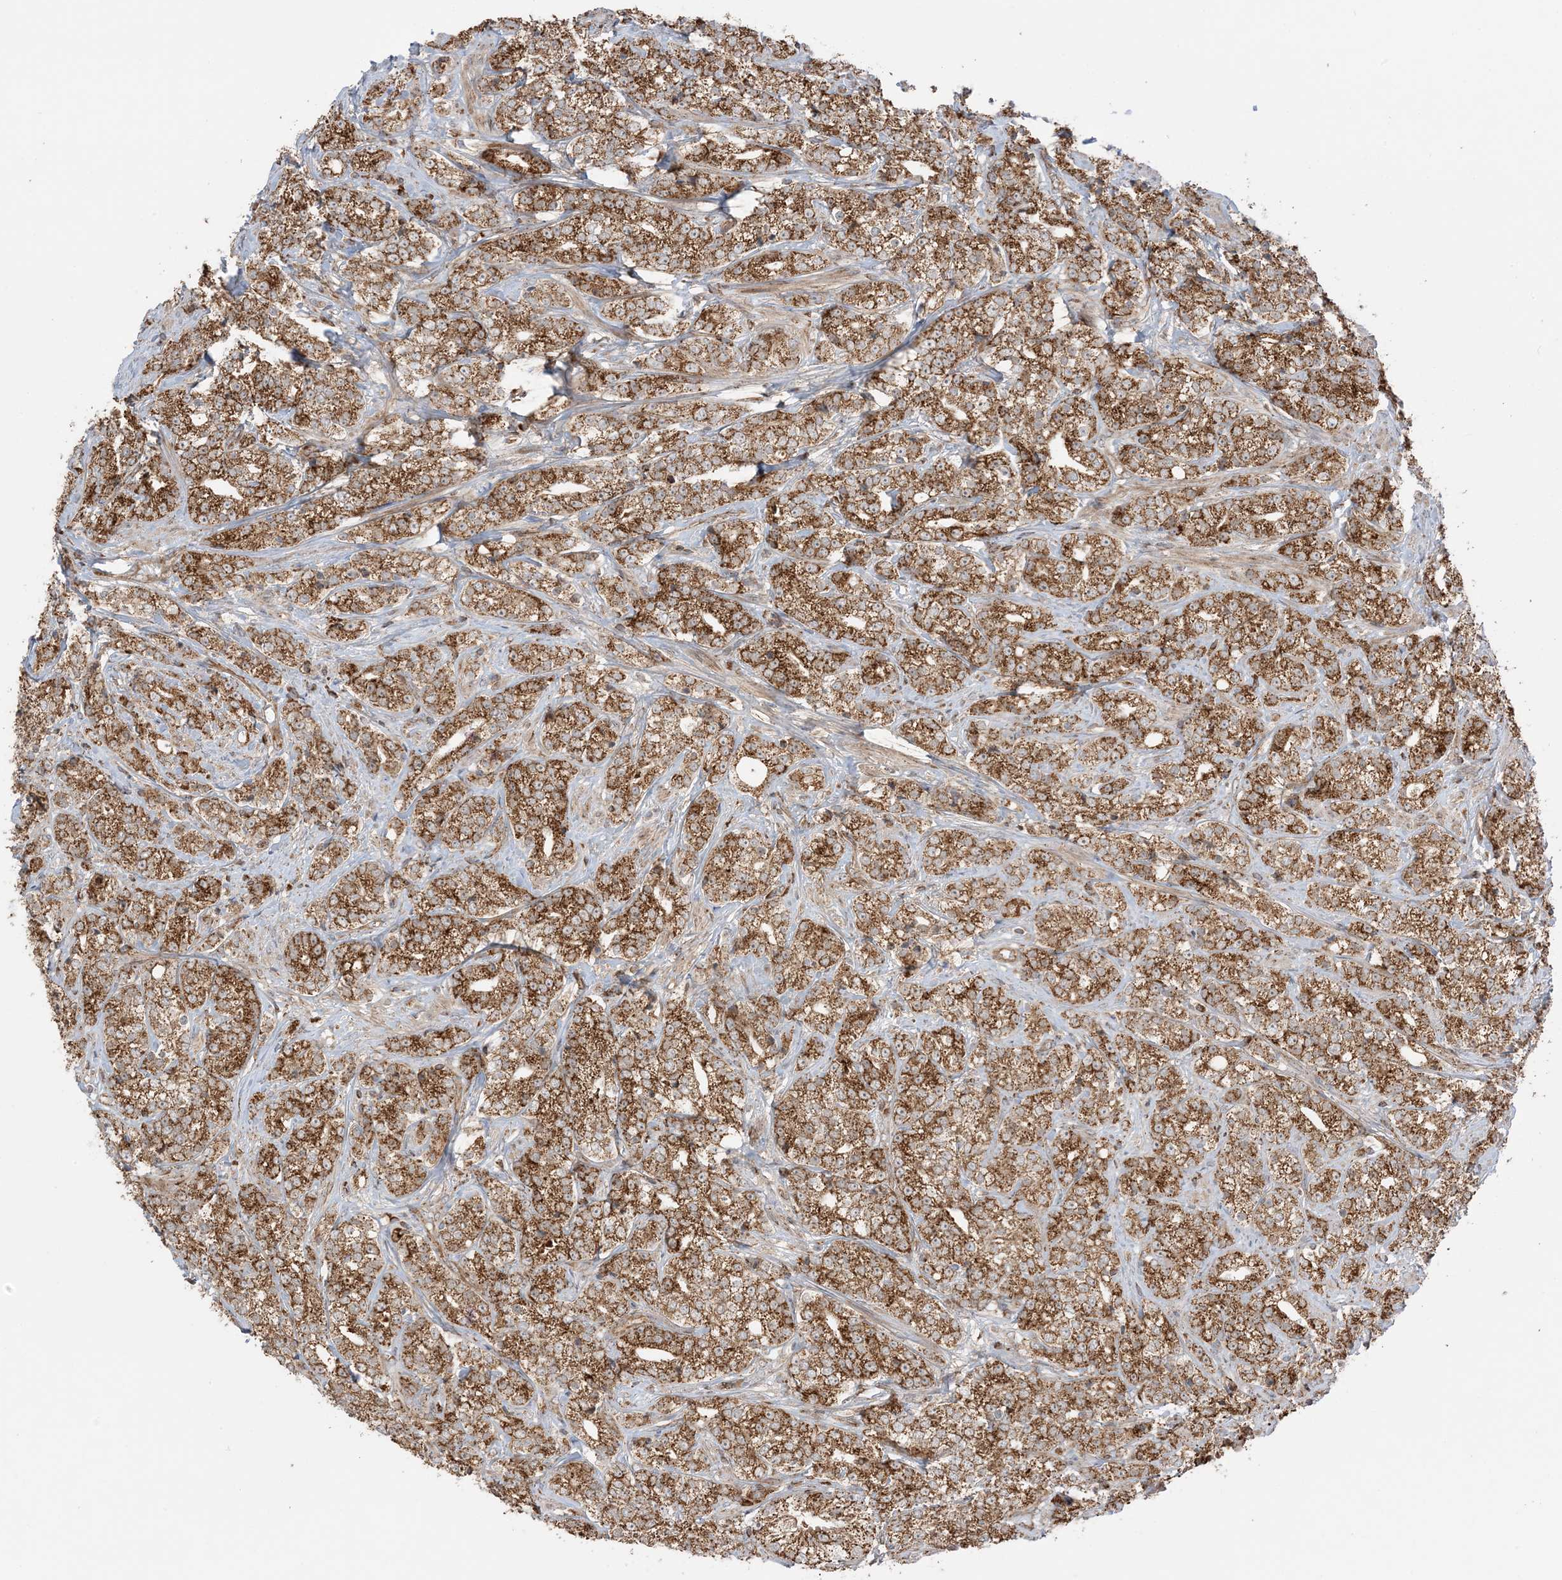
{"staining": {"intensity": "strong", "quantity": ">75%", "location": "cytoplasmic/membranous"}, "tissue": "prostate cancer", "cell_type": "Tumor cells", "image_type": "cancer", "snomed": [{"axis": "morphology", "description": "Adenocarcinoma, High grade"}, {"axis": "topography", "description": "Prostate"}], "caption": "This is an image of immunohistochemistry staining of high-grade adenocarcinoma (prostate), which shows strong staining in the cytoplasmic/membranous of tumor cells.", "gene": "N4BP3", "patient": {"sex": "male", "age": 69}}